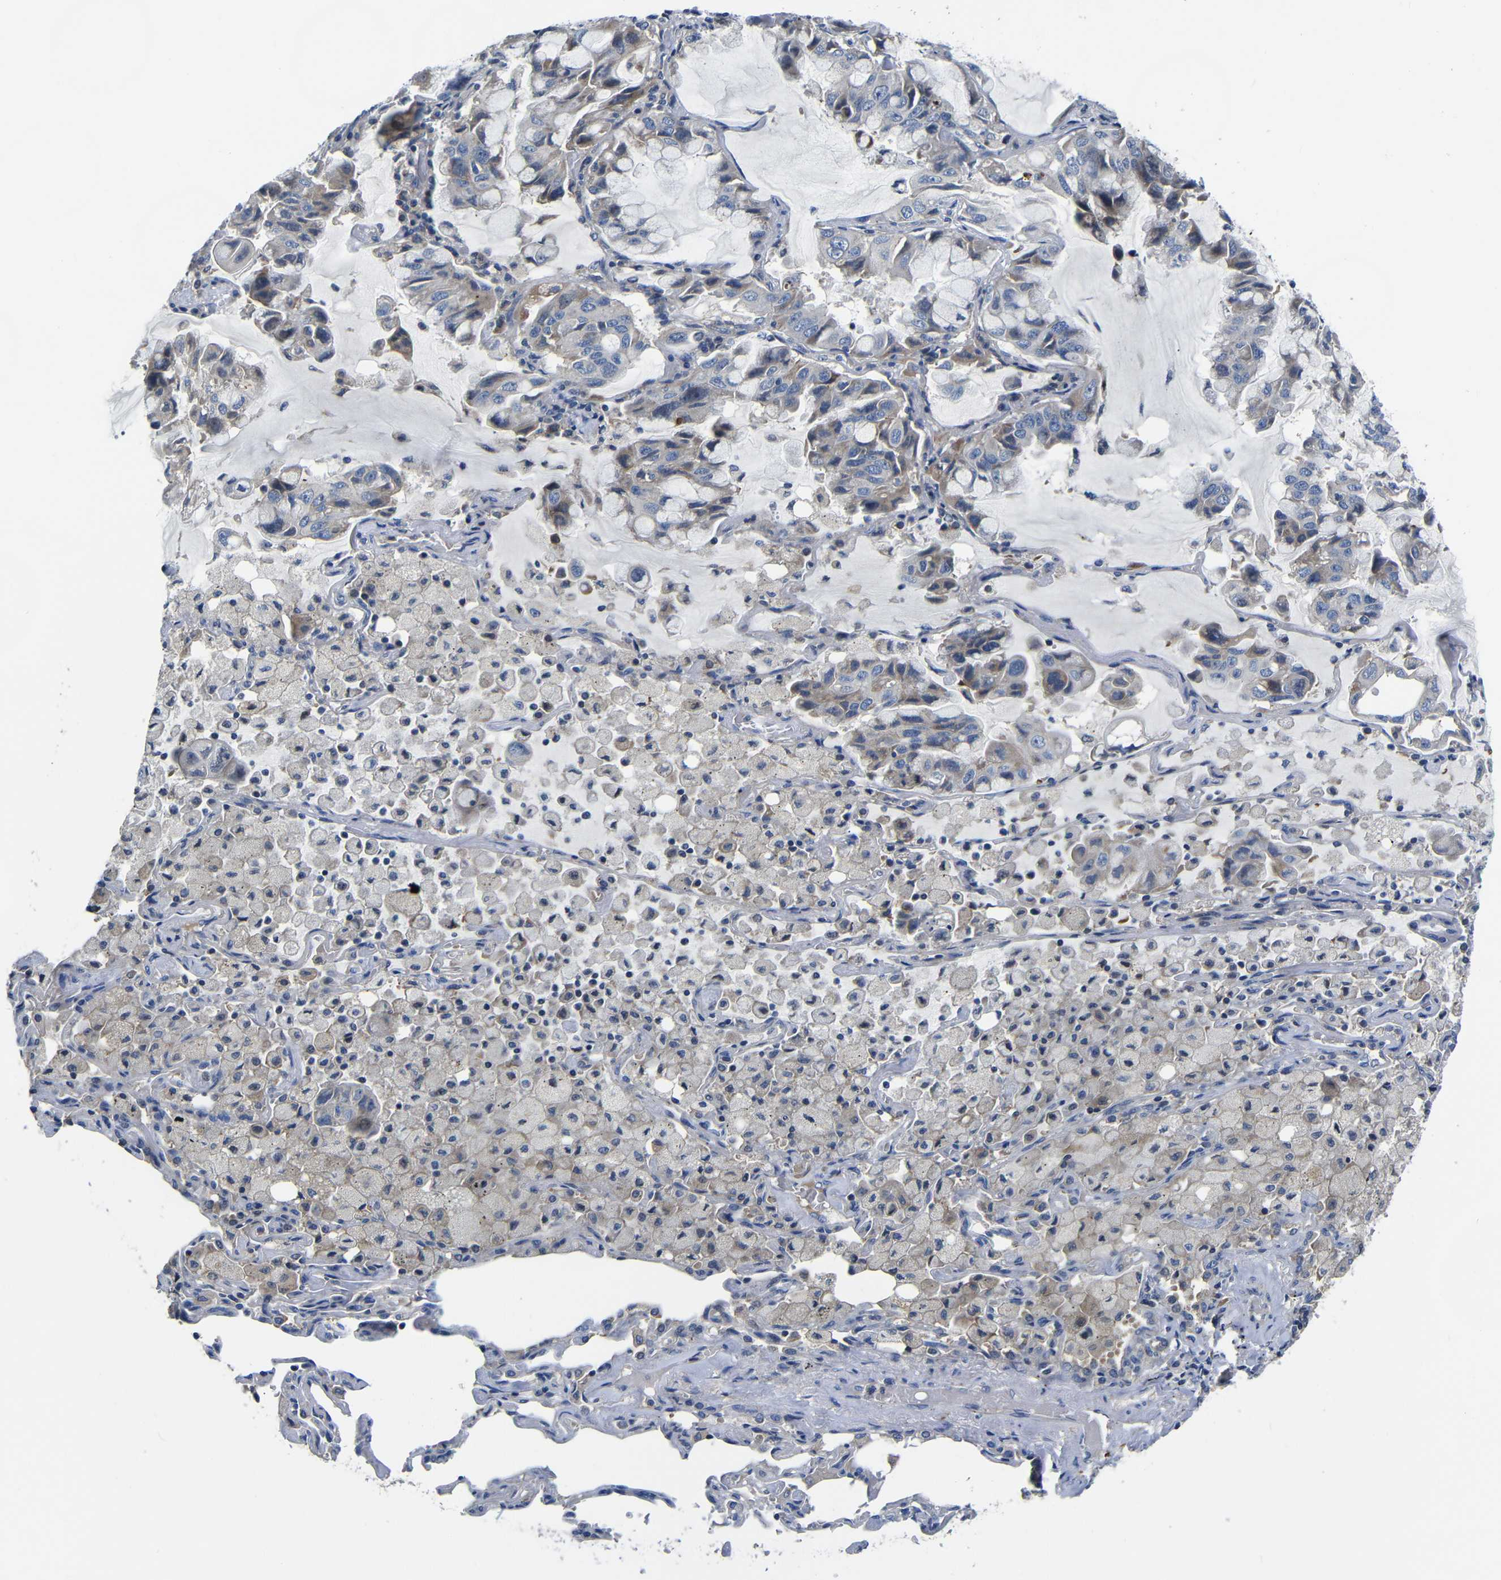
{"staining": {"intensity": "weak", "quantity": "<25%", "location": "cytoplasmic/membranous"}, "tissue": "lung cancer", "cell_type": "Tumor cells", "image_type": "cancer", "snomed": [{"axis": "morphology", "description": "Adenocarcinoma, NOS"}, {"axis": "topography", "description": "Lung"}], "caption": "Immunohistochemistry (IHC) of lung adenocarcinoma shows no expression in tumor cells.", "gene": "AFDN", "patient": {"sex": "male", "age": 64}}